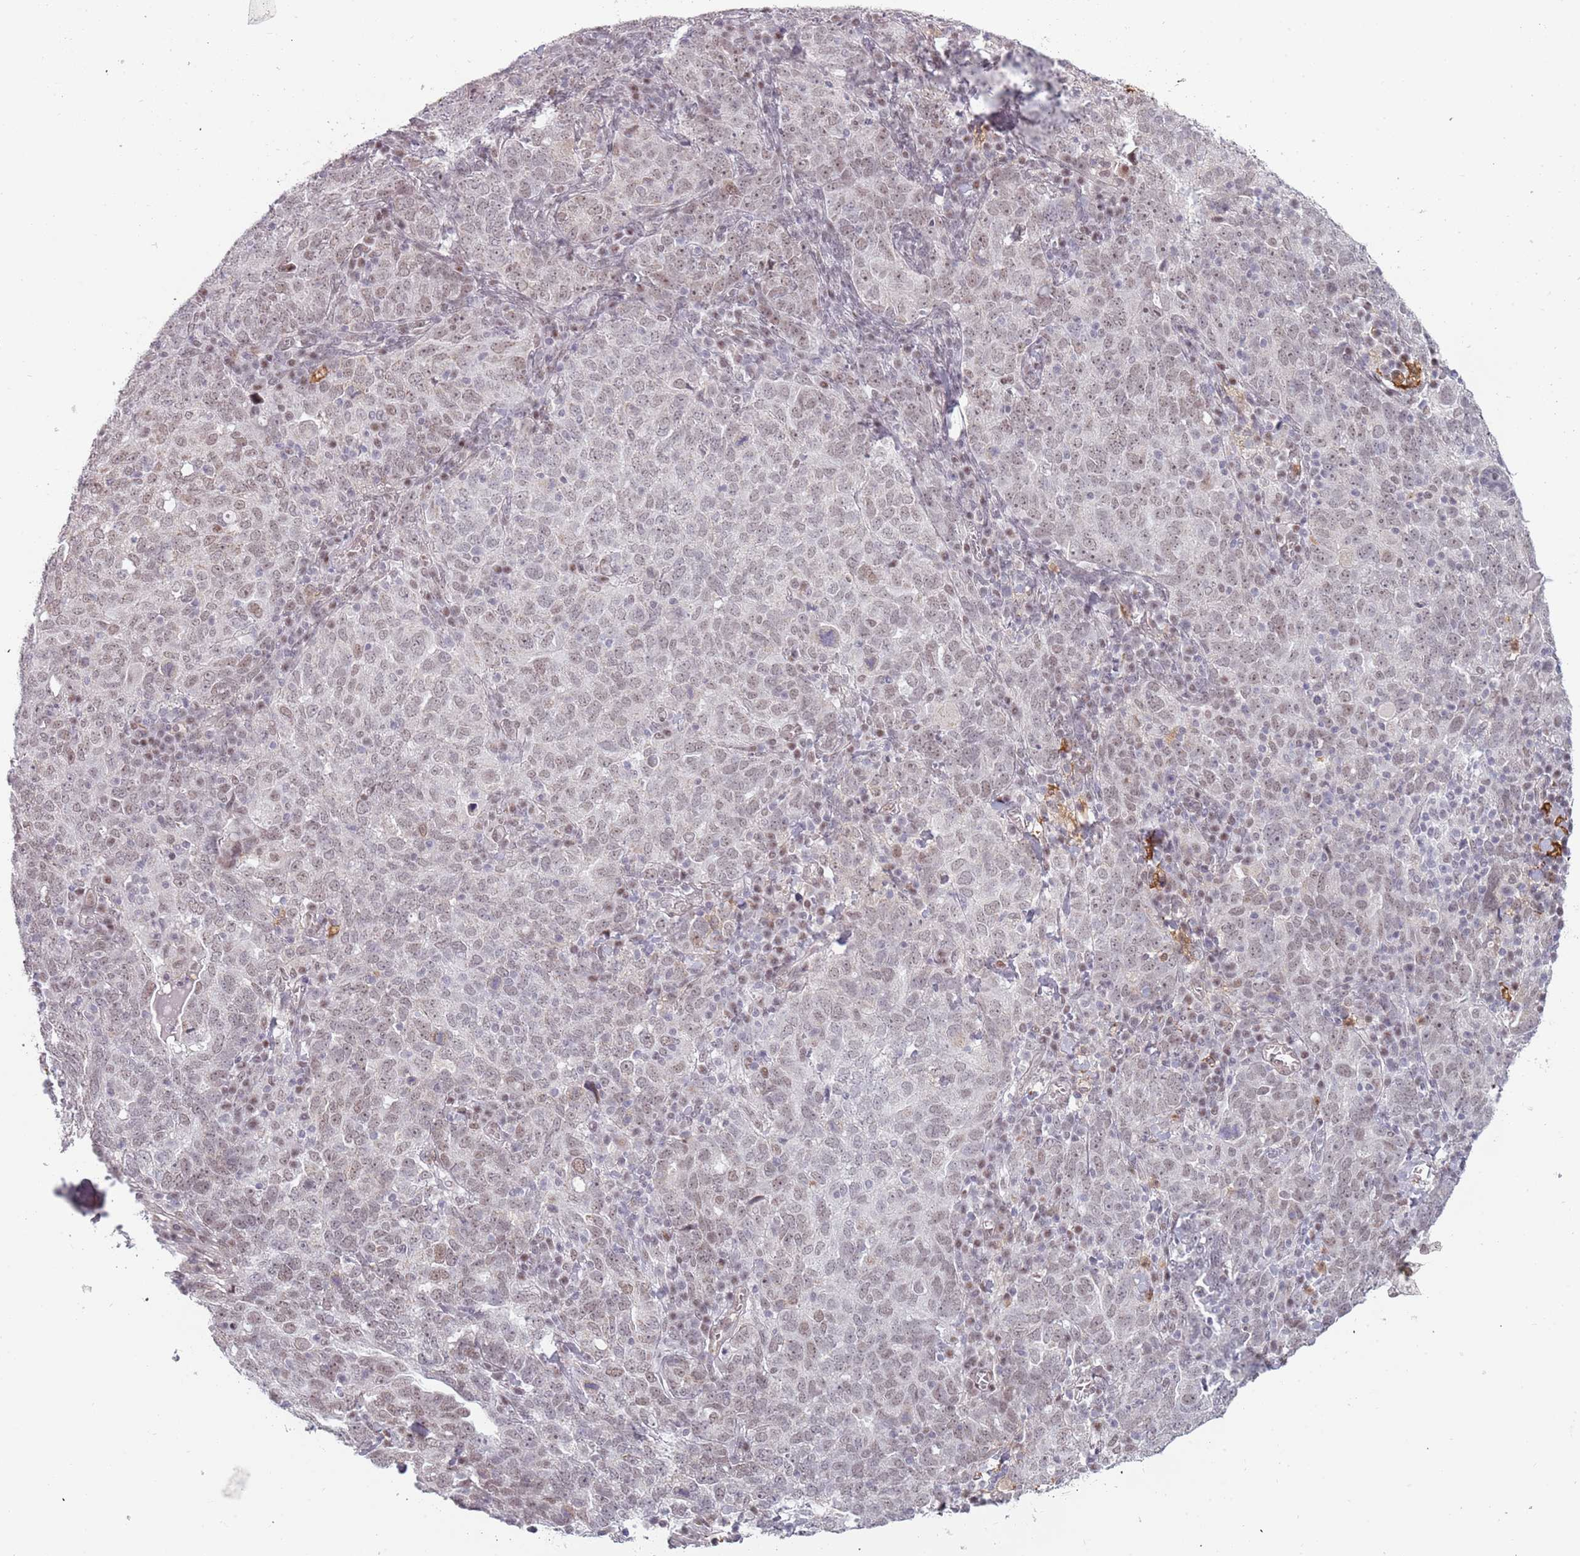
{"staining": {"intensity": "weak", "quantity": "25%-75%", "location": "nuclear"}, "tissue": "ovarian cancer", "cell_type": "Tumor cells", "image_type": "cancer", "snomed": [{"axis": "morphology", "description": "Carcinoma, endometroid"}, {"axis": "topography", "description": "Ovary"}], "caption": "Brown immunohistochemical staining in ovarian cancer displays weak nuclear staining in approximately 25%-75% of tumor cells.", "gene": "REXO4", "patient": {"sex": "female", "age": 62}}